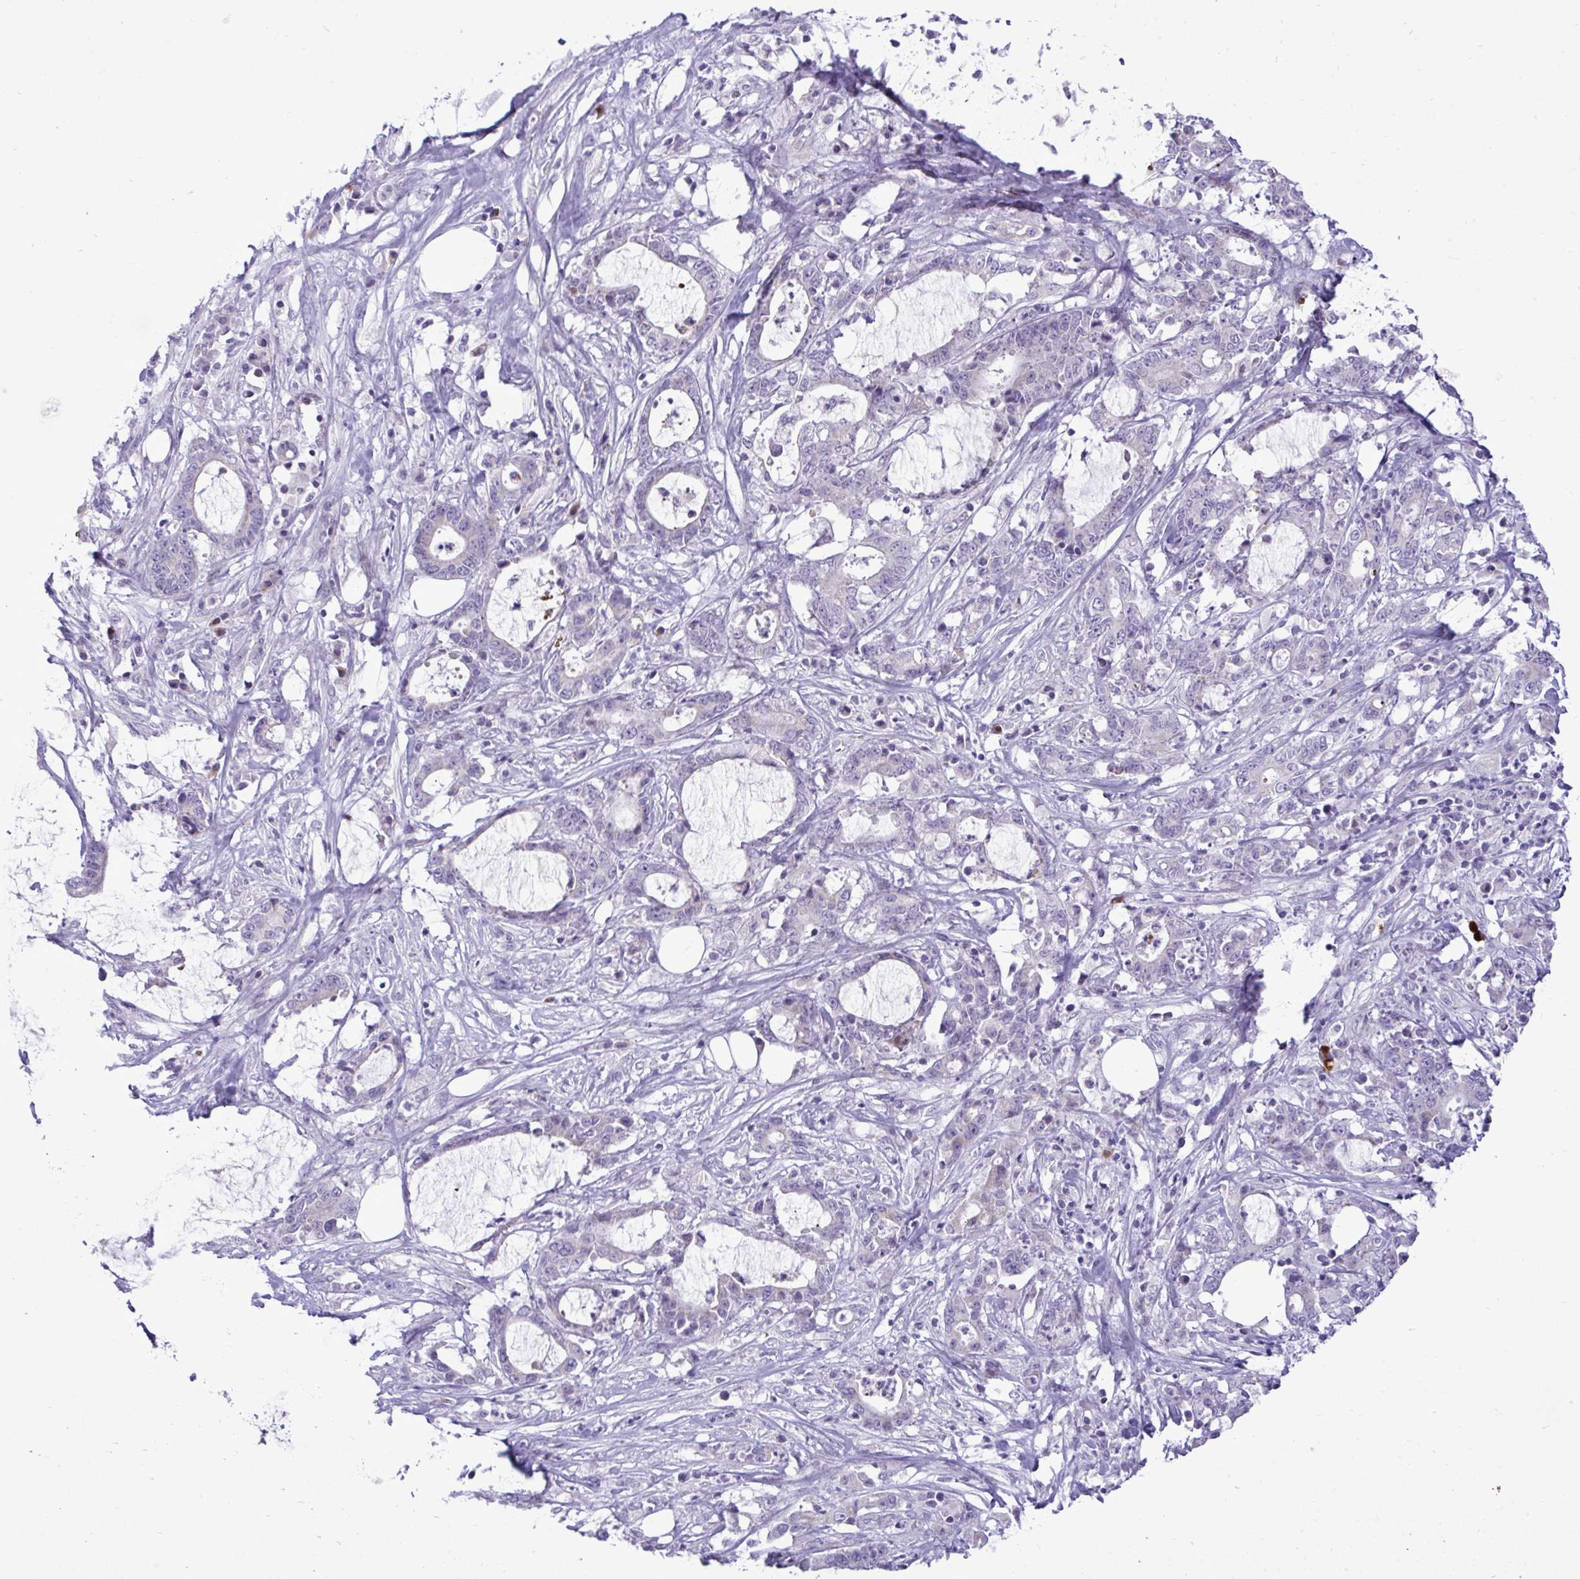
{"staining": {"intensity": "negative", "quantity": "none", "location": "none"}, "tissue": "stomach cancer", "cell_type": "Tumor cells", "image_type": "cancer", "snomed": [{"axis": "morphology", "description": "Adenocarcinoma, NOS"}, {"axis": "topography", "description": "Stomach, upper"}], "caption": "Stomach adenocarcinoma stained for a protein using IHC shows no expression tumor cells.", "gene": "SPAG1", "patient": {"sex": "male", "age": 68}}